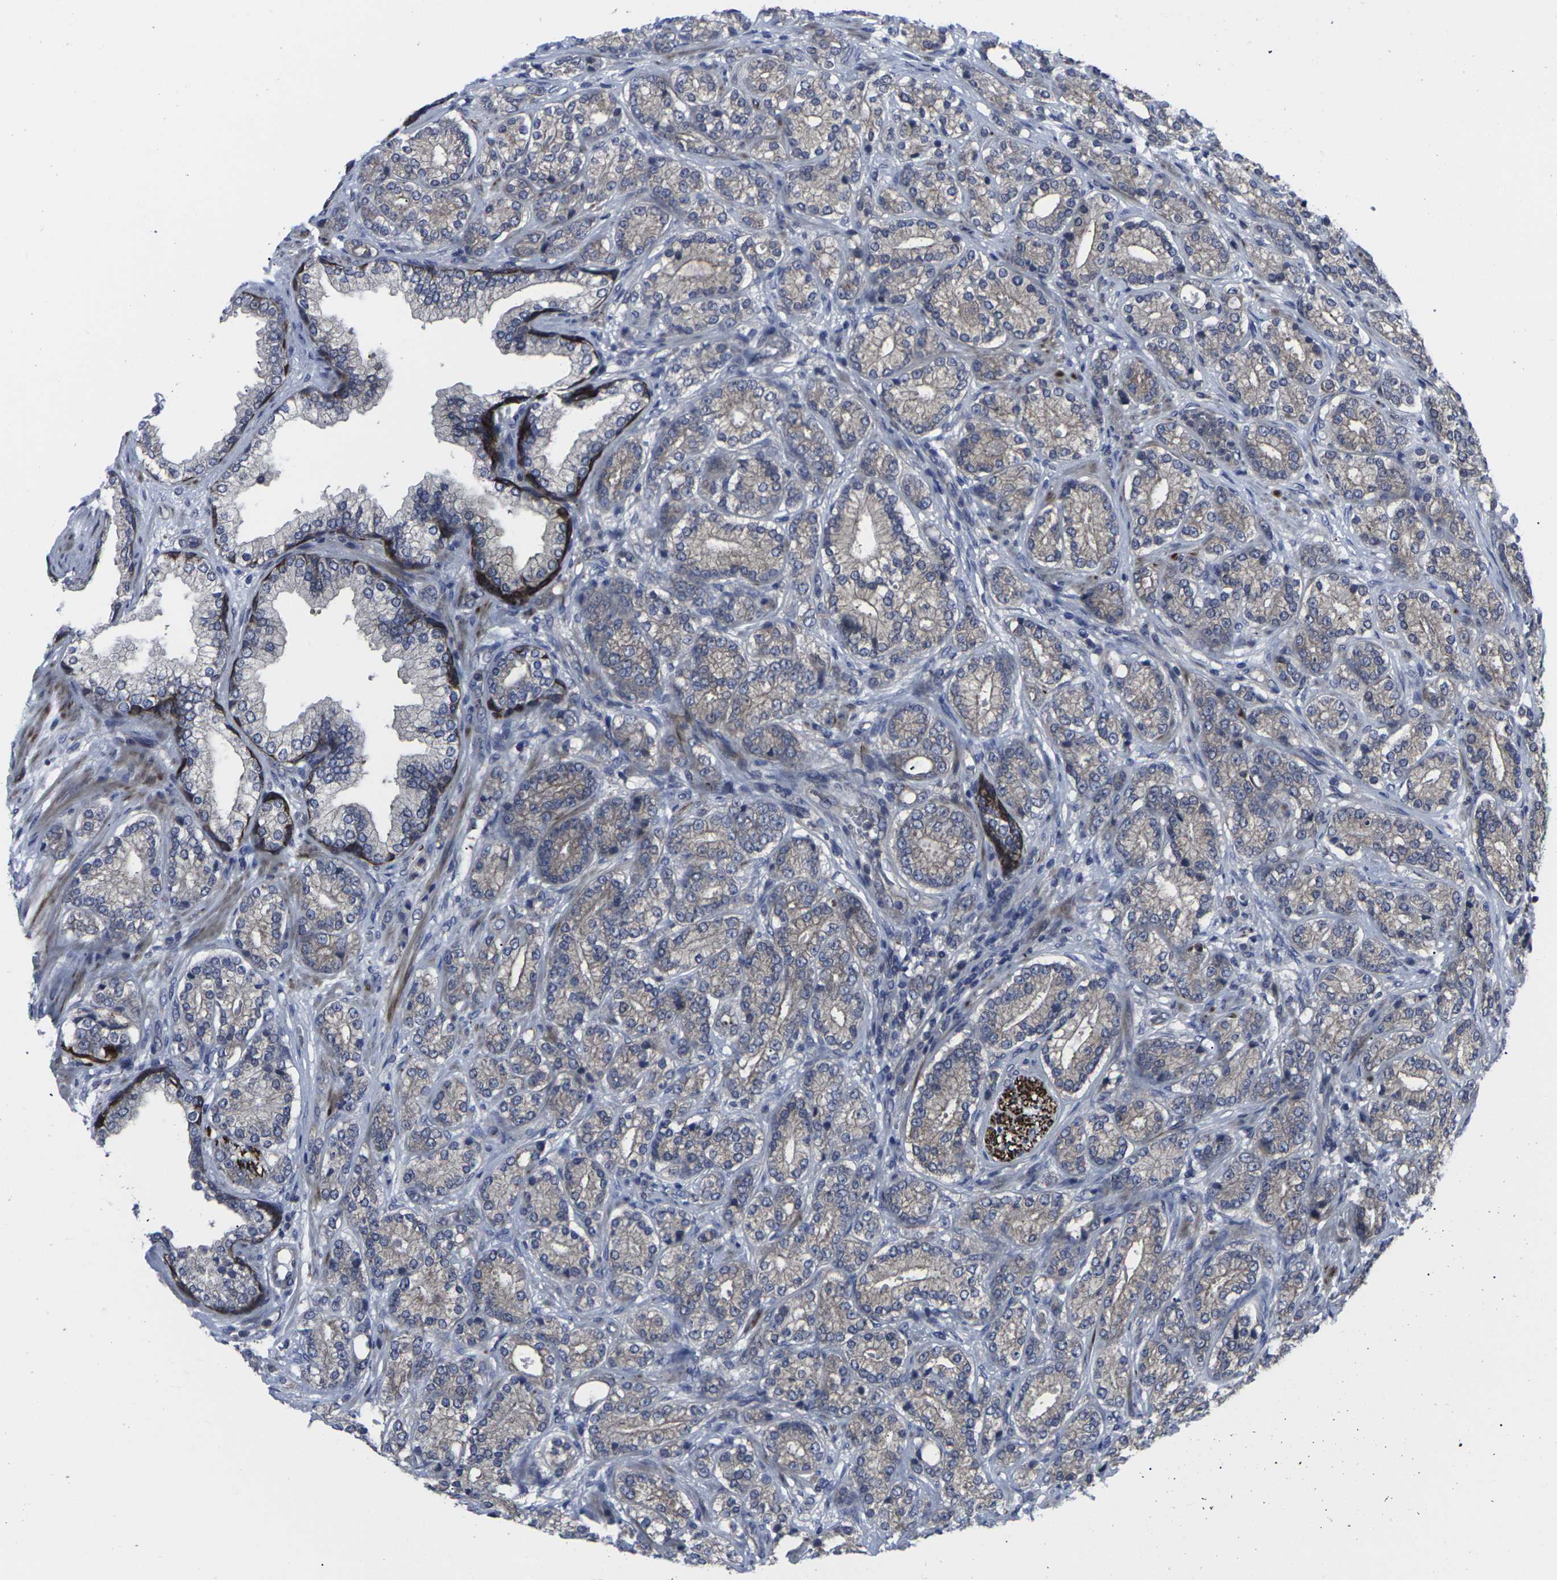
{"staining": {"intensity": "weak", "quantity": ">75%", "location": "cytoplasmic/membranous"}, "tissue": "prostate cancer", "cell_type": "Tumor cells", "image_type": "cancer", "snomed": [{"axis": "morphology", "description": "Adenocarcinoma, High grade"}, {"axis": "topography", "description": "Prostate"}], "caption": "A low amount of weak cytoplasmic/membranous expression is seen in about >75% of tumor cells in prostate cancer tissue. The staining was performed using DAB (3,3'-diaminobenzidine) to visualize the protein expression in brown, while the nuclei were stained in blue with hematoxylin (Magnification: 20x).", "gene": "HPRT1", "patient": {"sex": "male", "age": 61}}